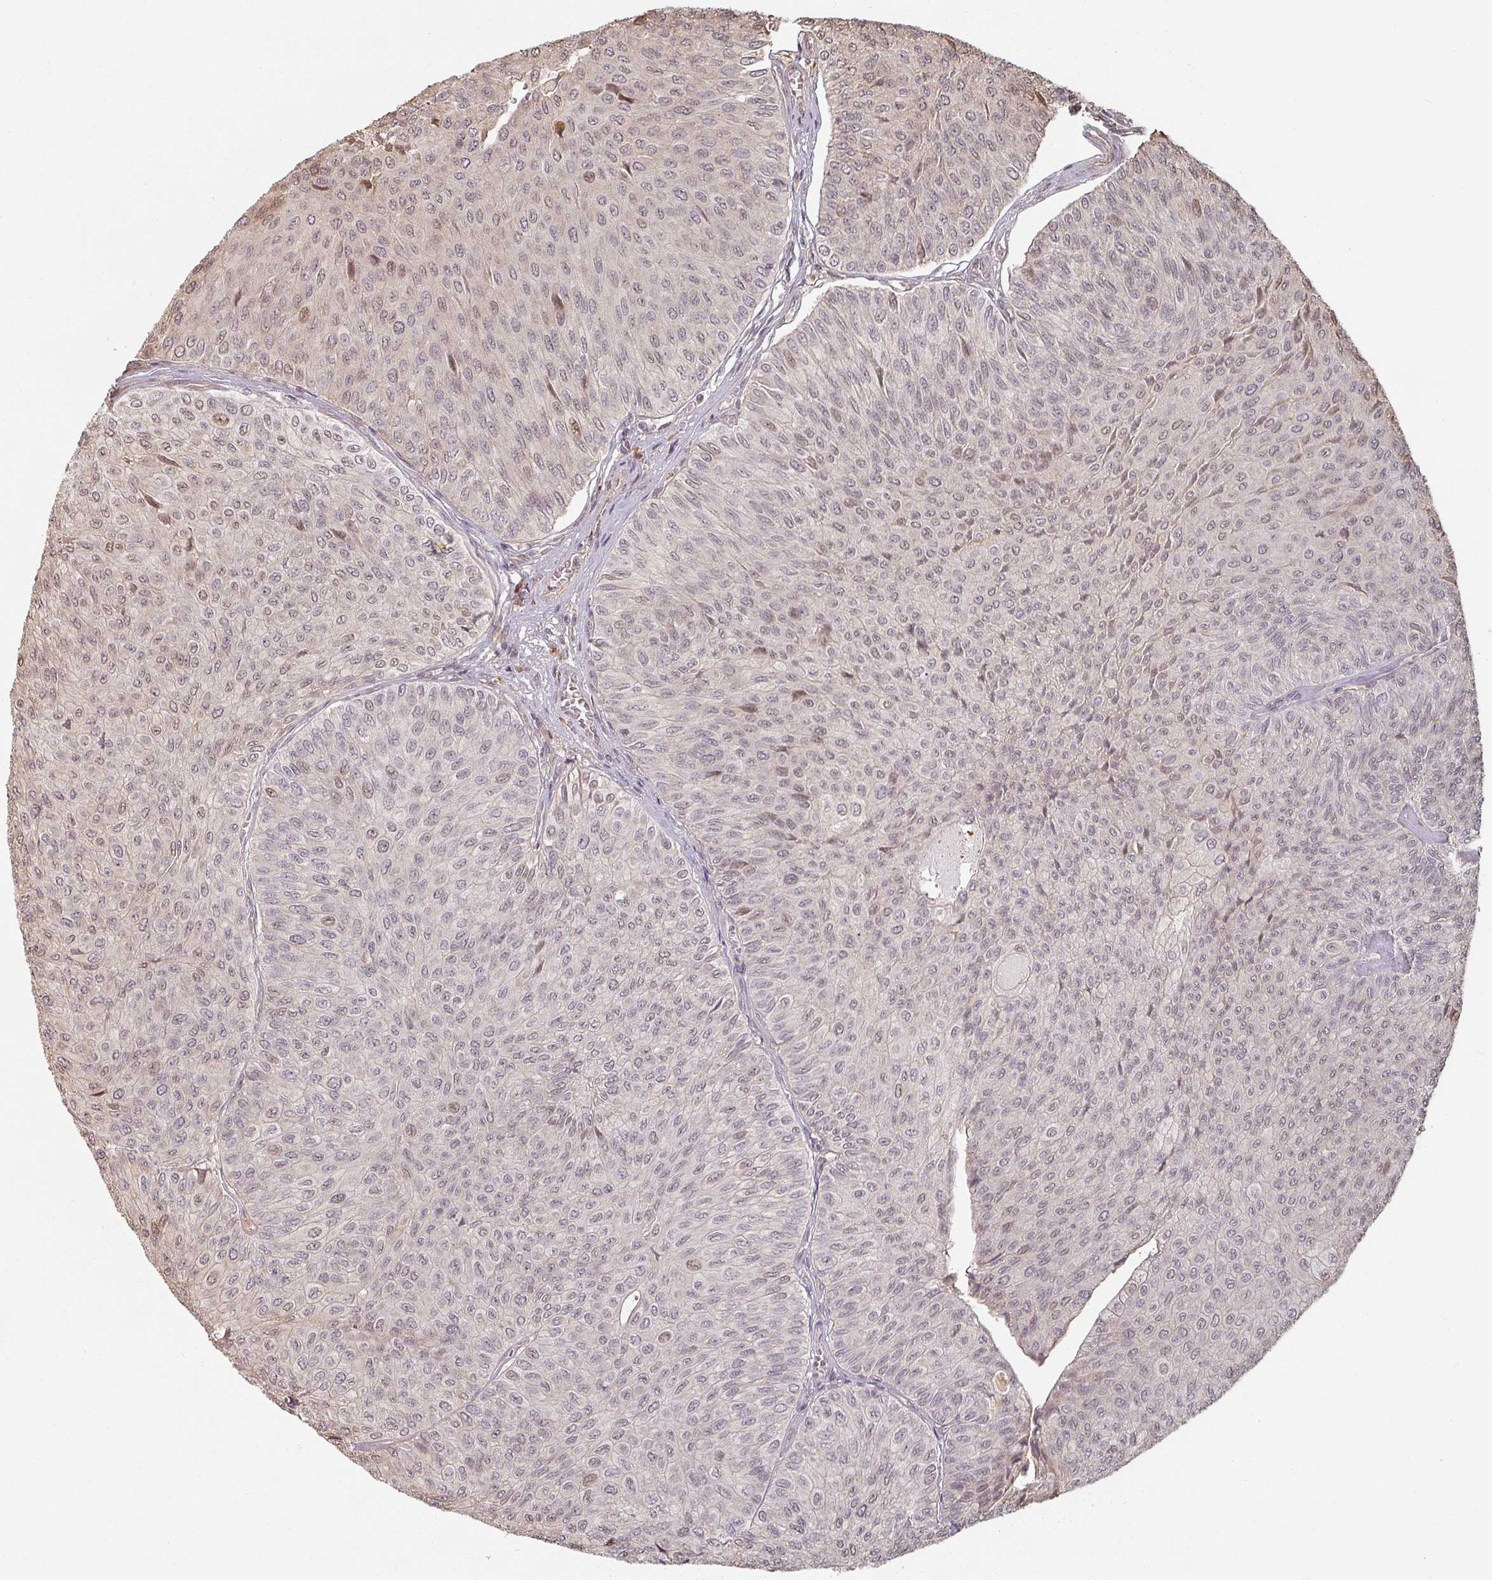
{"staining": {"intensity": "weak", "quantity": "<25%", "location": "nuclear"}, "tissue": "urothelial cancer", "cell_type": "Tumor cells", "image_type": "cancer", "snomed": [{"axis": "morphology", "description": "Urothelial carcinoma, NOS"}, {"axis": "topography", "description": "Urinary bladder"}], "caption": "Immunohistochemistry of human urothelial cancer exhibits no positivity in tumor cells. (Stains: DAB (3,3'-diaminobenzidine) immunohistochemistry with hematoxylin counter stain, Microscopy: brightfield microscopy at high magnification).", "gene": "MED19", "patient": {"sex": "male", "age": 59}}